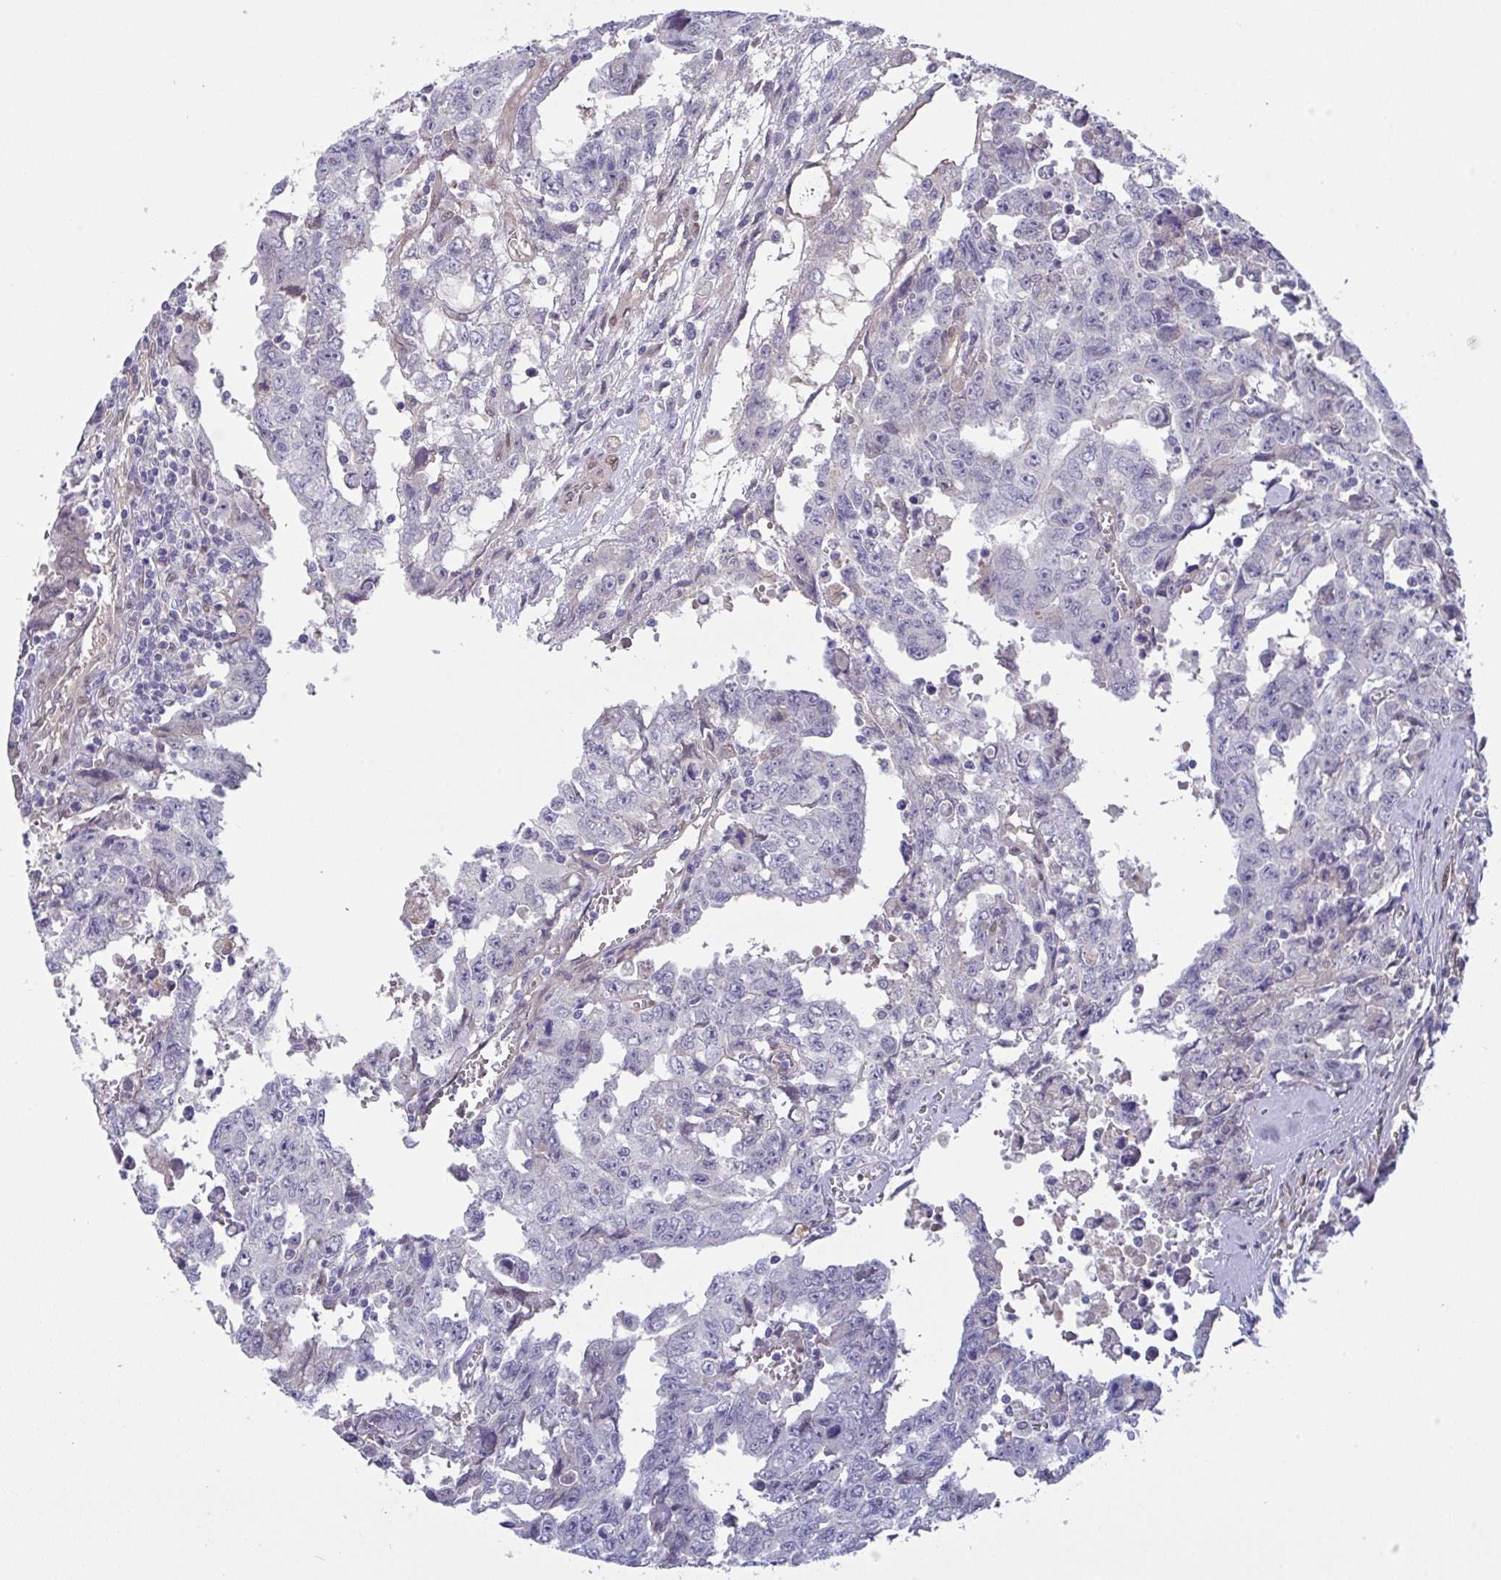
{"staining": {"intensity": "negative", "quantity": "none", "location": "none"}, "tissue": "testis cancer", "cell_type": "Tumor cells", "image_type": "cancer", "snomed": [{"axis": "morphology", "description": "Carcinoma, Embryonal, NOS"}, {"axis": "topography", "description": "Testis"}], "caption": "Immunohistochemical staining of human embryonal carcinoma (testis) exhibits no significant staining in tumor cells.", "gene": "L3HYPDH", "patient": {"sex": "male", "age": 24}}